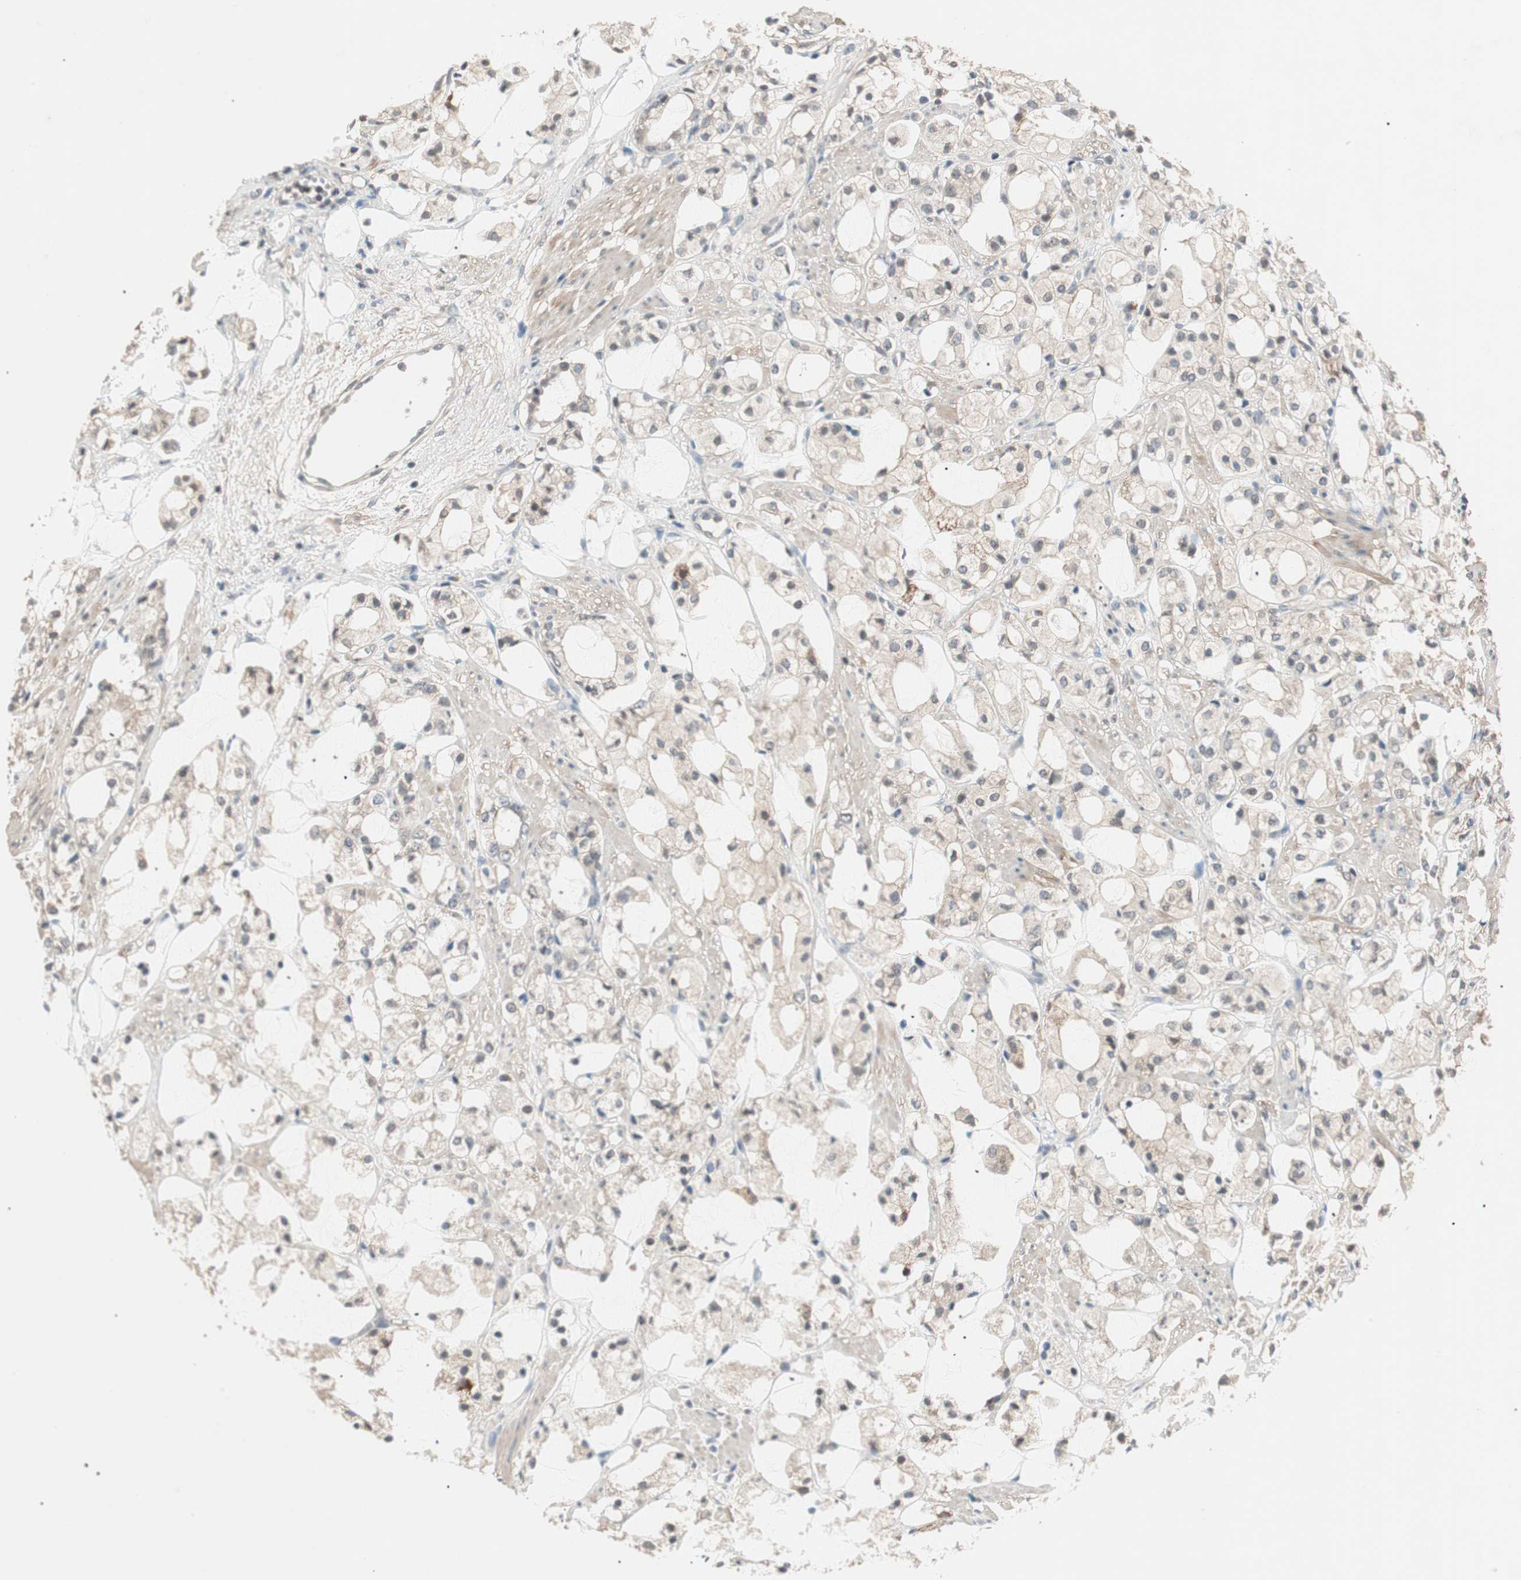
{"staining": {"intensity": "weak", "quantity": ">75%", "location": "cytoplasmic/membranous"}, "tissue": "prostate cancer", "cell_type": "Tumor cells", "image_type": "cancer", "snomed": [{"axis": "morphology", "description": "Adenocarcinoma, High grade"}, {"axis": "topography", "description": "Prostate"}], "caption": "Immunohistochemical staining of human prostate high-grade adenocarcinoma reveals low levels of weak cytoplasmic/membranous positivity in about >75% of tumor cells.", "gene": "NFRKB", "patient": {"sex": "male", "age": 85}}